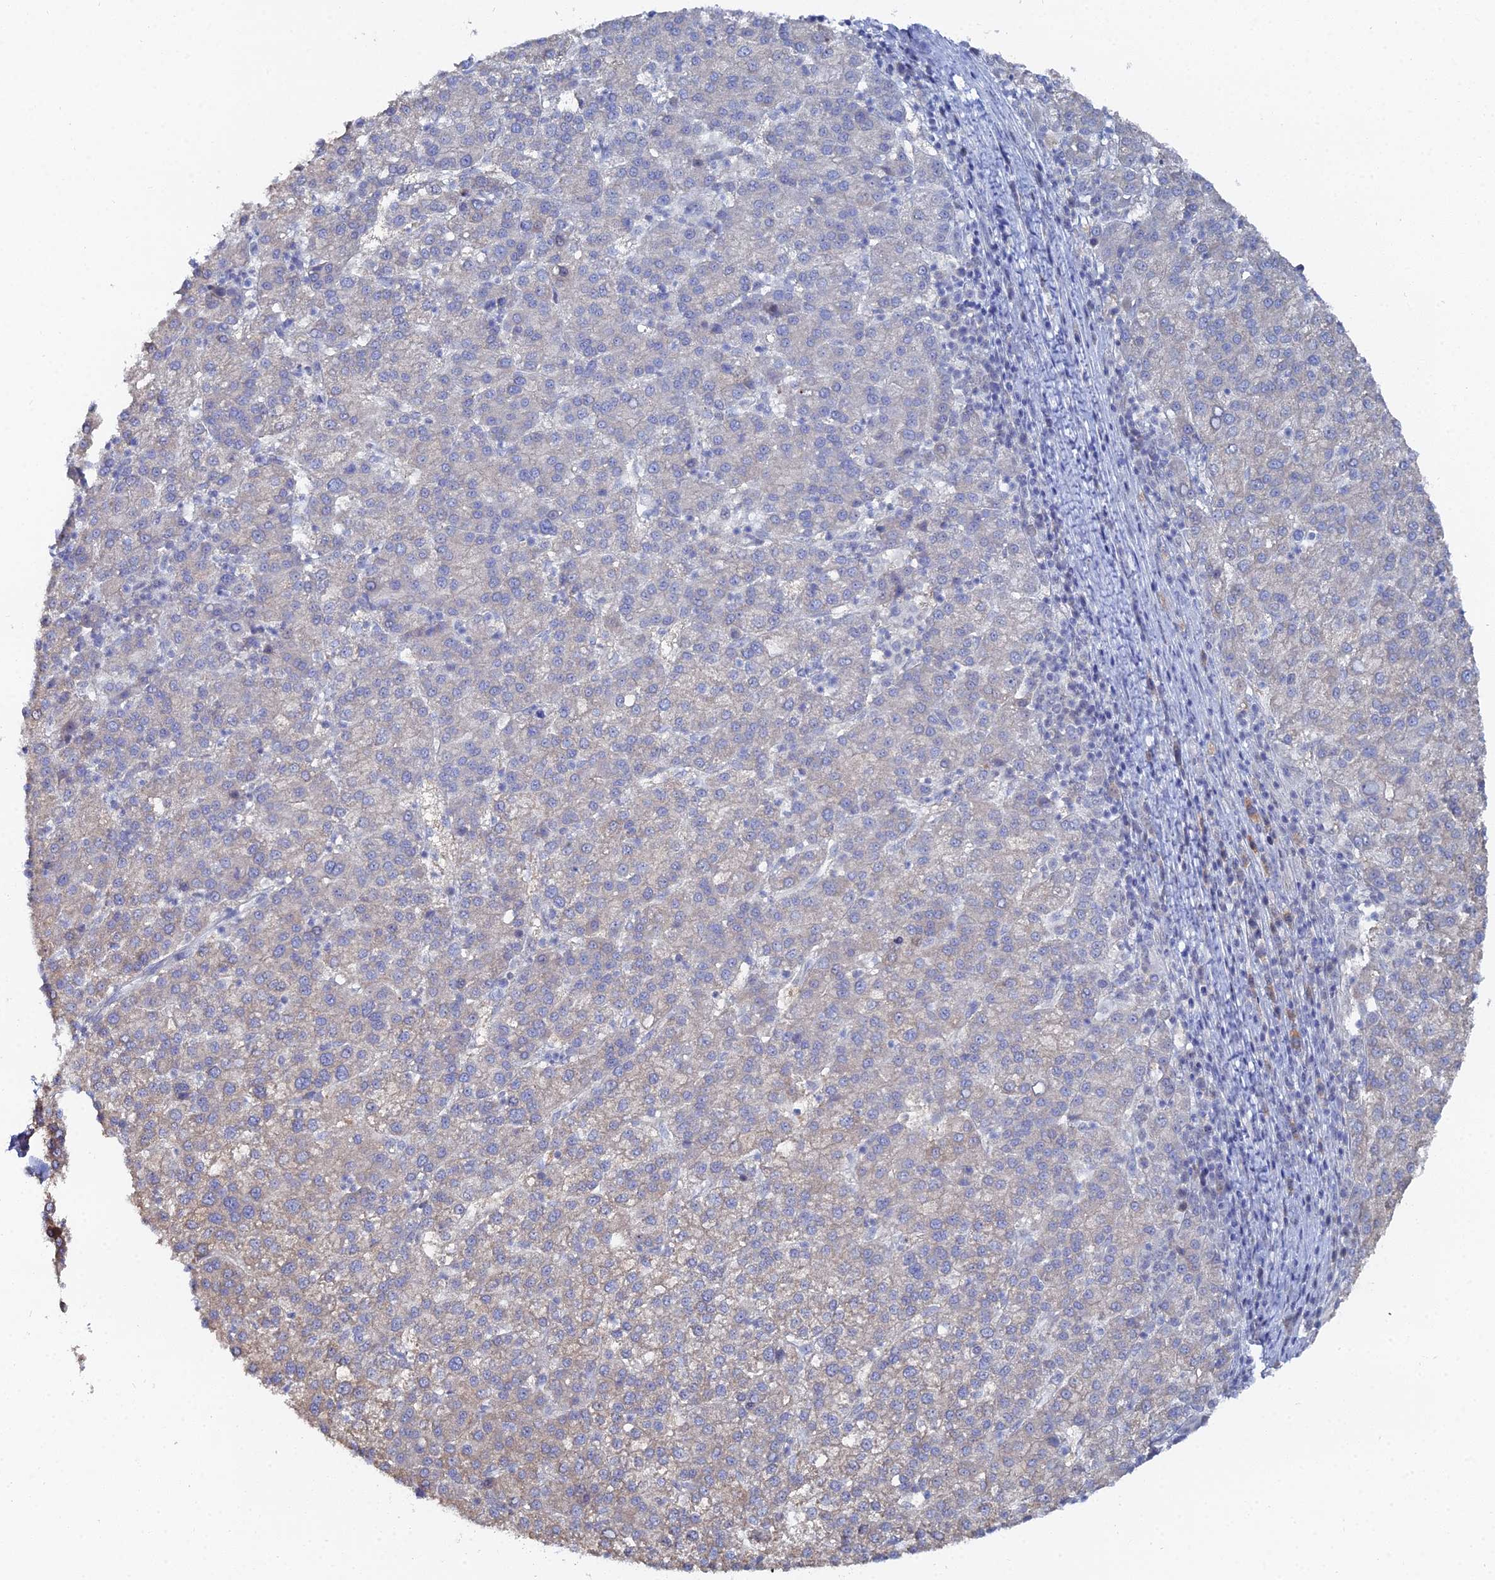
{"staining": {"intensity": "negative", "quantity": "none", "location": "none"}, "tissue": "liver cancer", "cell_type": "Tumor cells", "image_type": "cancer", "snomed": [{"axis": "morphology", "description": "Carcinoma, Hepatocellular, NOS"}, {"axis": "topography", "description": "Liver"}], "caption": "Liver cancer (hepatocellular carcinoma) was stained to show a protein in brown. There is no significant expression in tumor cells. The staining was performed using DAB (3,3'-diaminobenzidine) to visualize the protein expression in brown, while the nuclei were stained in blue with hematoxylin (Magnification: 20x).", "gene": "THAP4", "patient": {"sex": "female", "age": 58}}